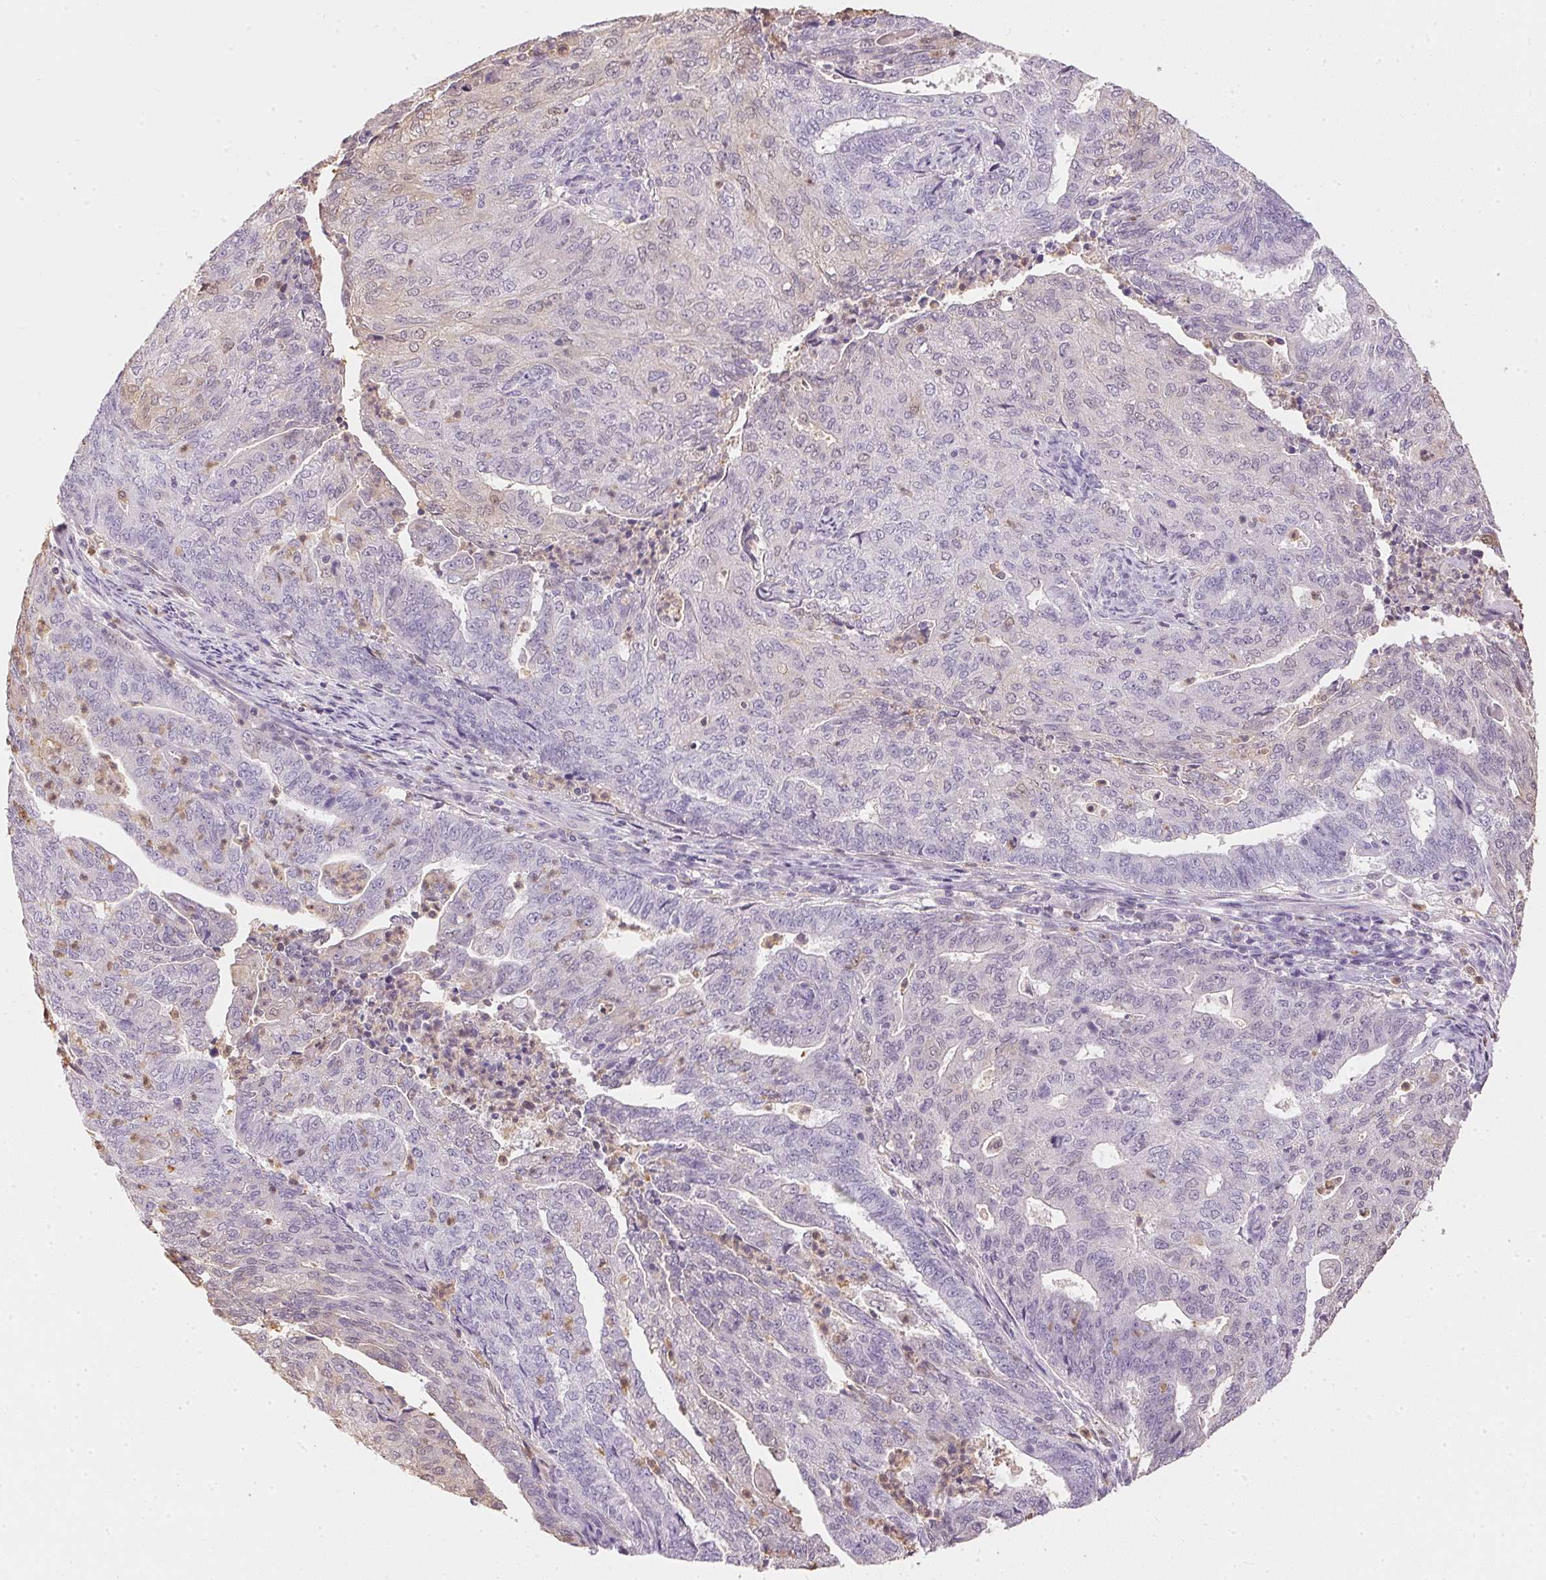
{"staining": {"intensity": "weak", "quantity": "<25%", "location": "nuclear"}, "tissue": "endometrial cancer", "cell_type": "Tumor cells", "image_type": "cancer", "snomed": [{"axis": "morphology", "description": "Adenocarcinoma, NOS"}, {"axis": "topography", "description": "Endometrium"}], "caption": "IHC of human endometrial cancer (adenocarcinoma) exhibits no expression in tumor cells.", "gene": "S100A3", "patient": {"sex": "female", "age": 82}}